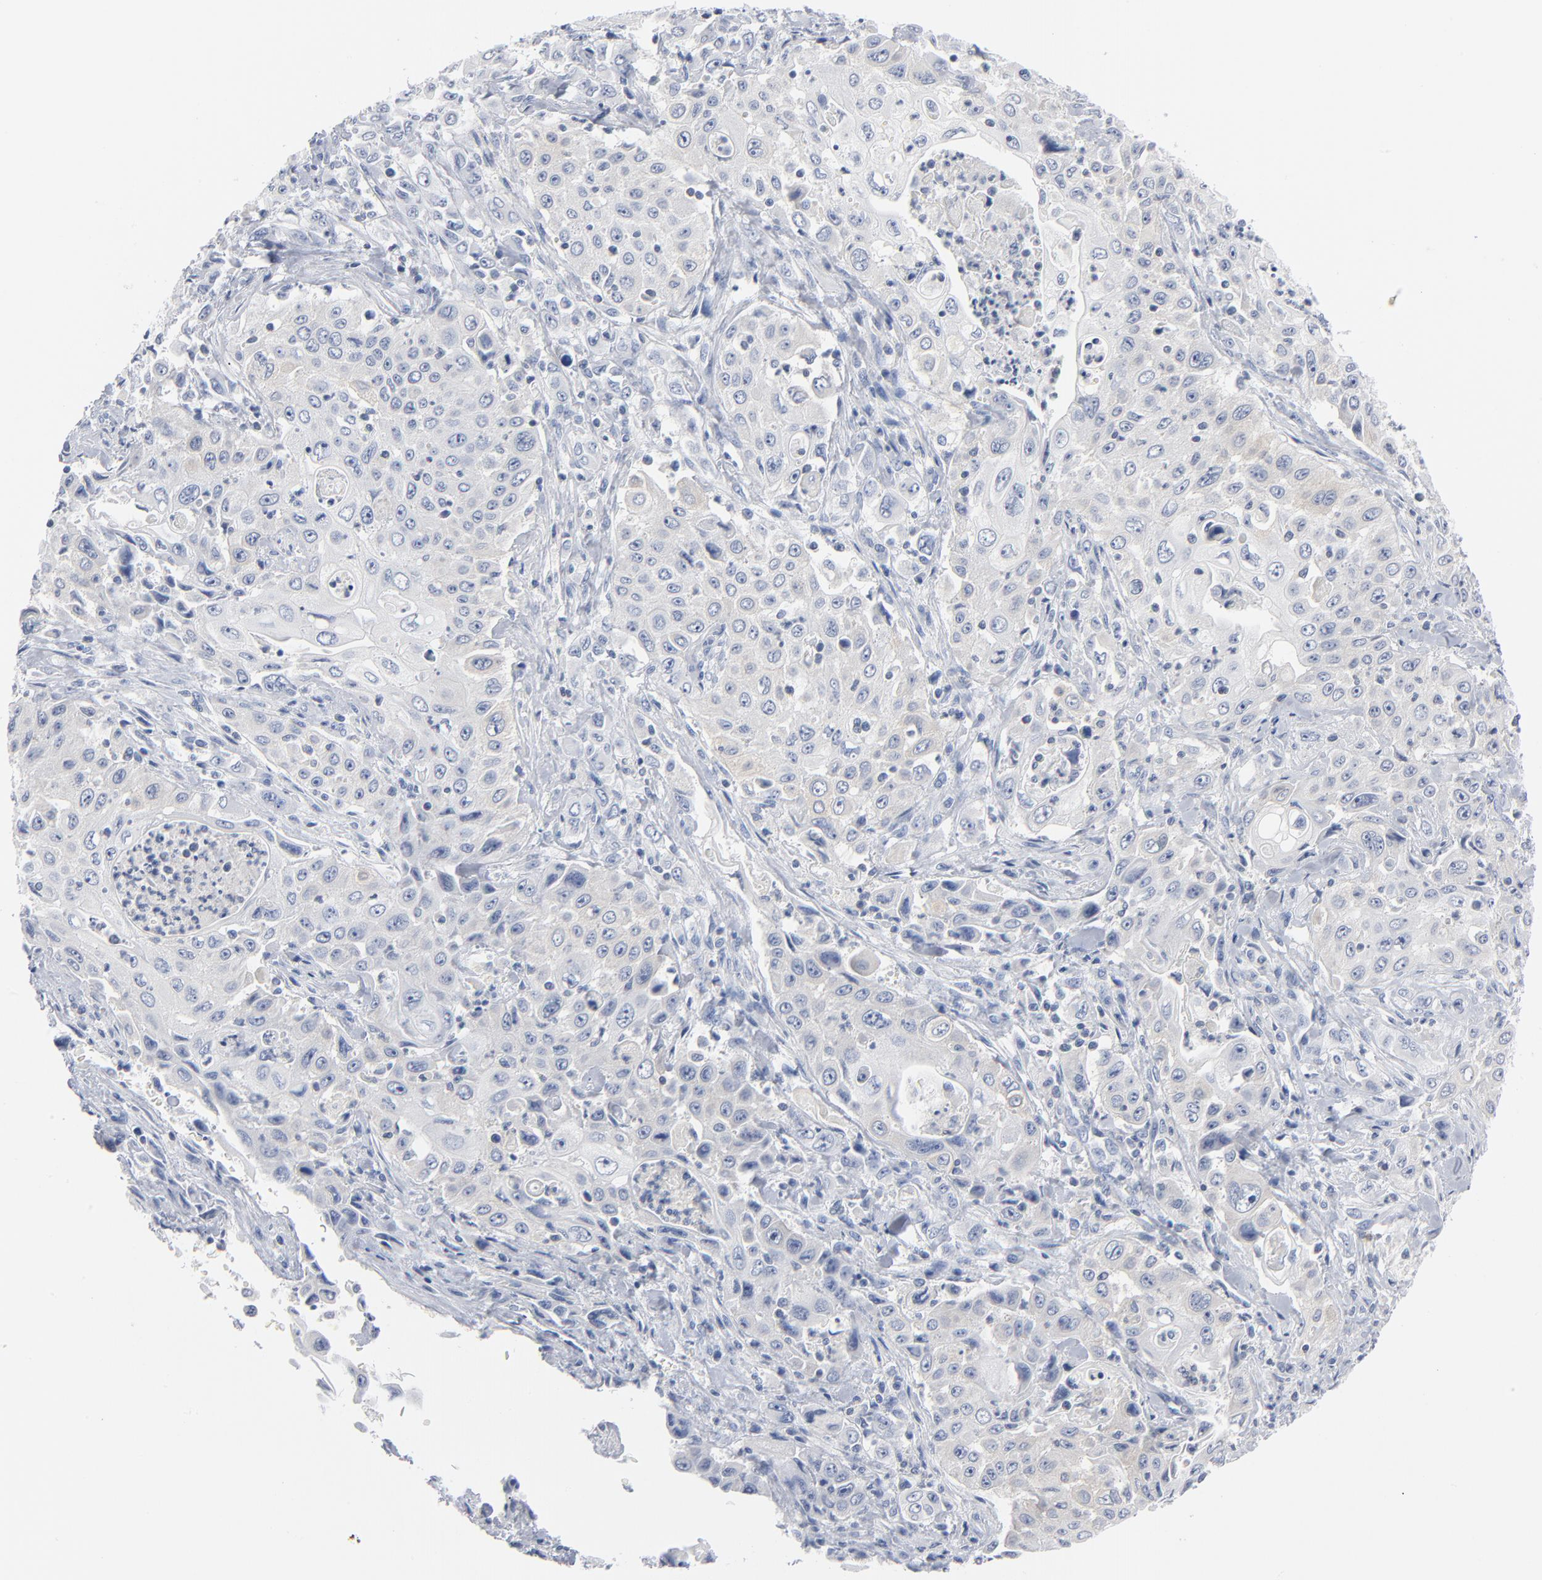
{"staining": {"intensity": "weak", "quantity": "<25%", "location": "cytoplasmic/membranous"}, "tissue": "pancreatic cancer", "cell_type": "Tumor cells", "image_type": "cancer", "snomed": [{"axis": "morphology", "description": "Adenocarcinoma, NOS"}, {"axis": "topography", "description": "Pancreas"}], "caption": "Immunohistochemical staining of pancreatic cancer (adenocarcinoma) demonstrates no significant positivity in tumor cells.", "gene": "PTK2B", "patient": {"sex": "male", "age": 70}}